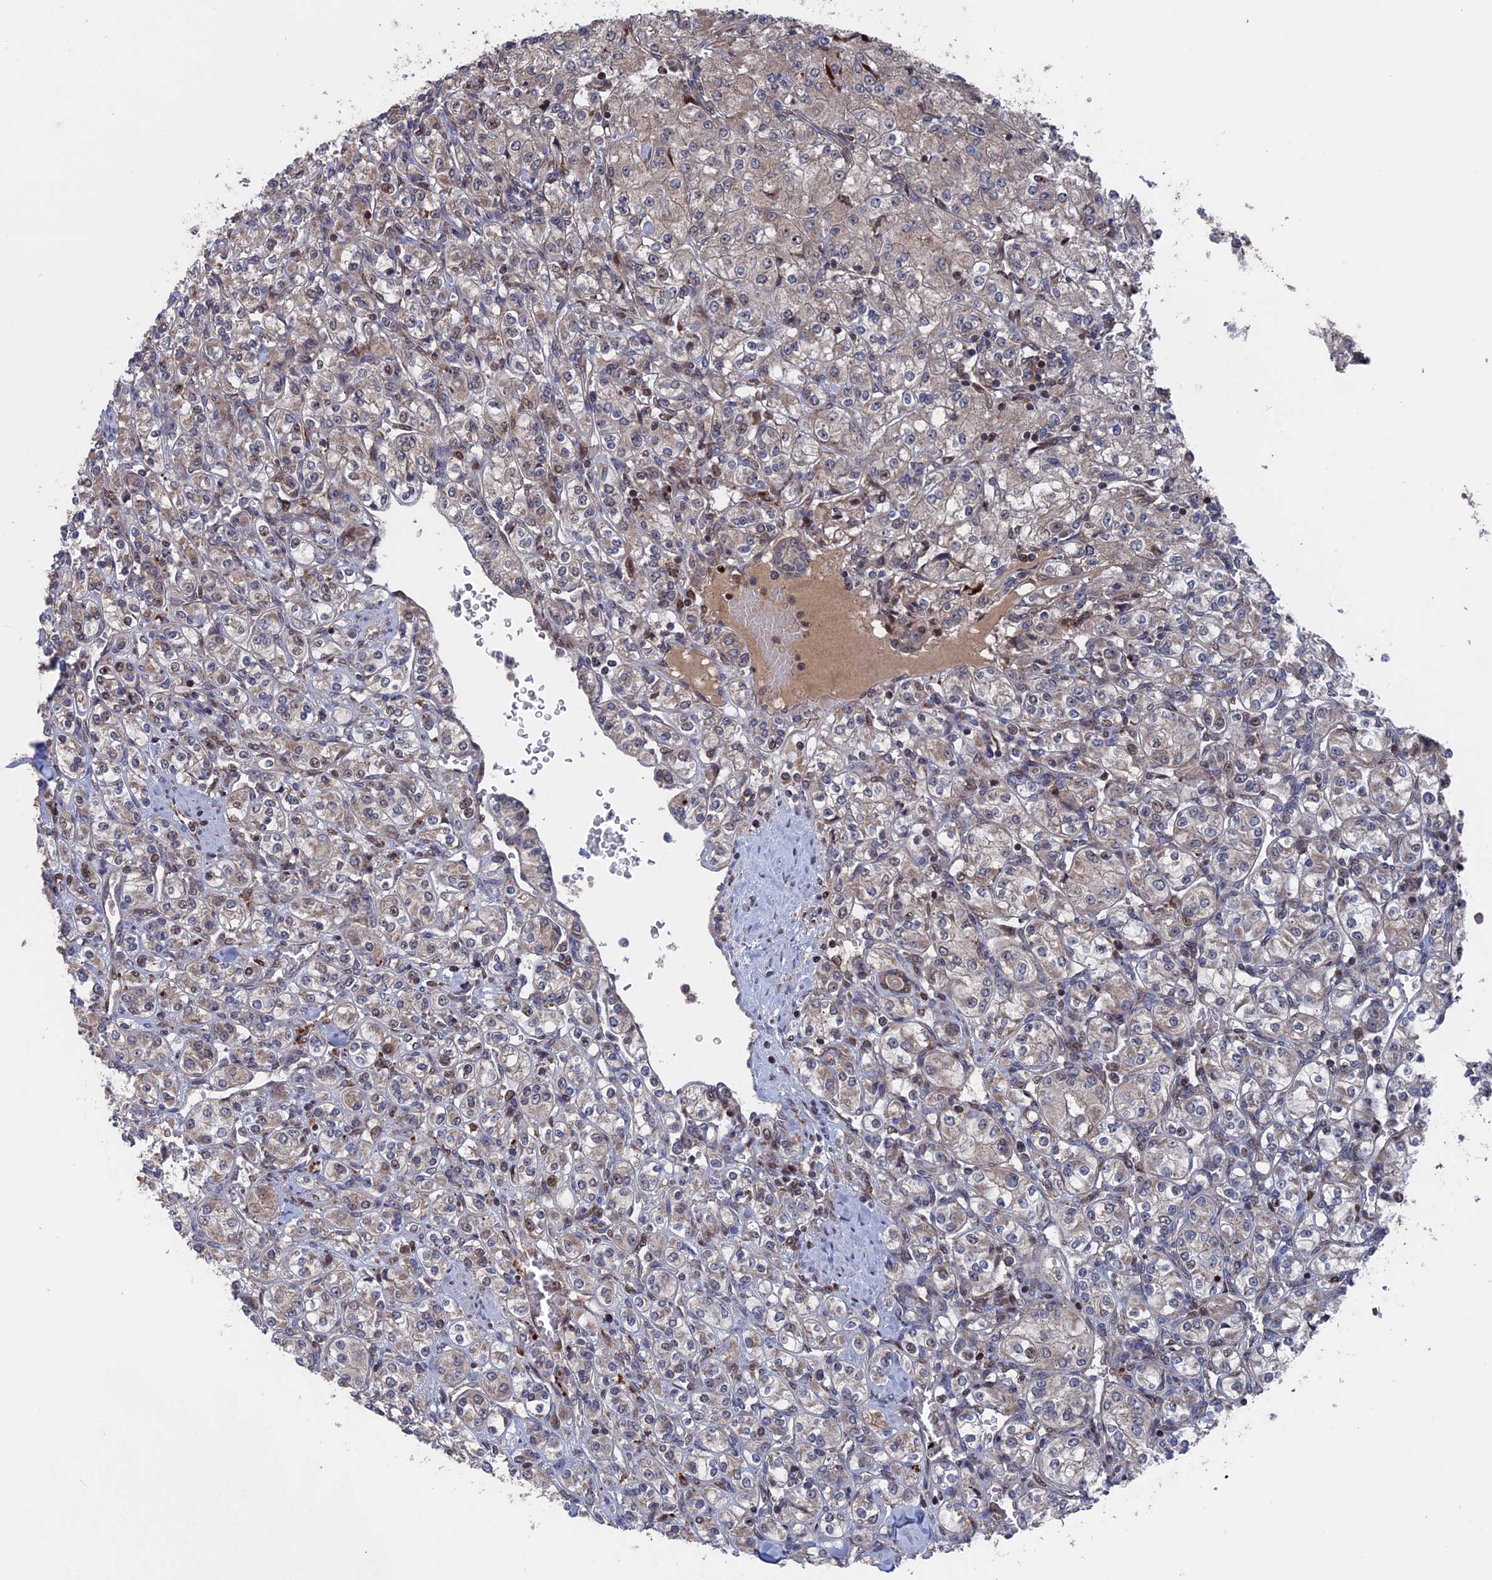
{"staining": {"intensity": "weak", "quantity": "<25%", "location": "cytoplasmic/membranous"}, "tissue": "renal cancer", "cell_type": "Tumor cells", "image_type": "cancer", "snomed": [{"axis": "morphology", "description": "Adenocarcinoma, NOS"}, {"axis": "topography", "description": "Kidney"}], "caption": "Renal adenocarcinoma stained for a protein using immunohistochemistry shows no positivity tumor cells.", "gene": "PLA2G15", "patient": {"sex": "male", "age": 77}}